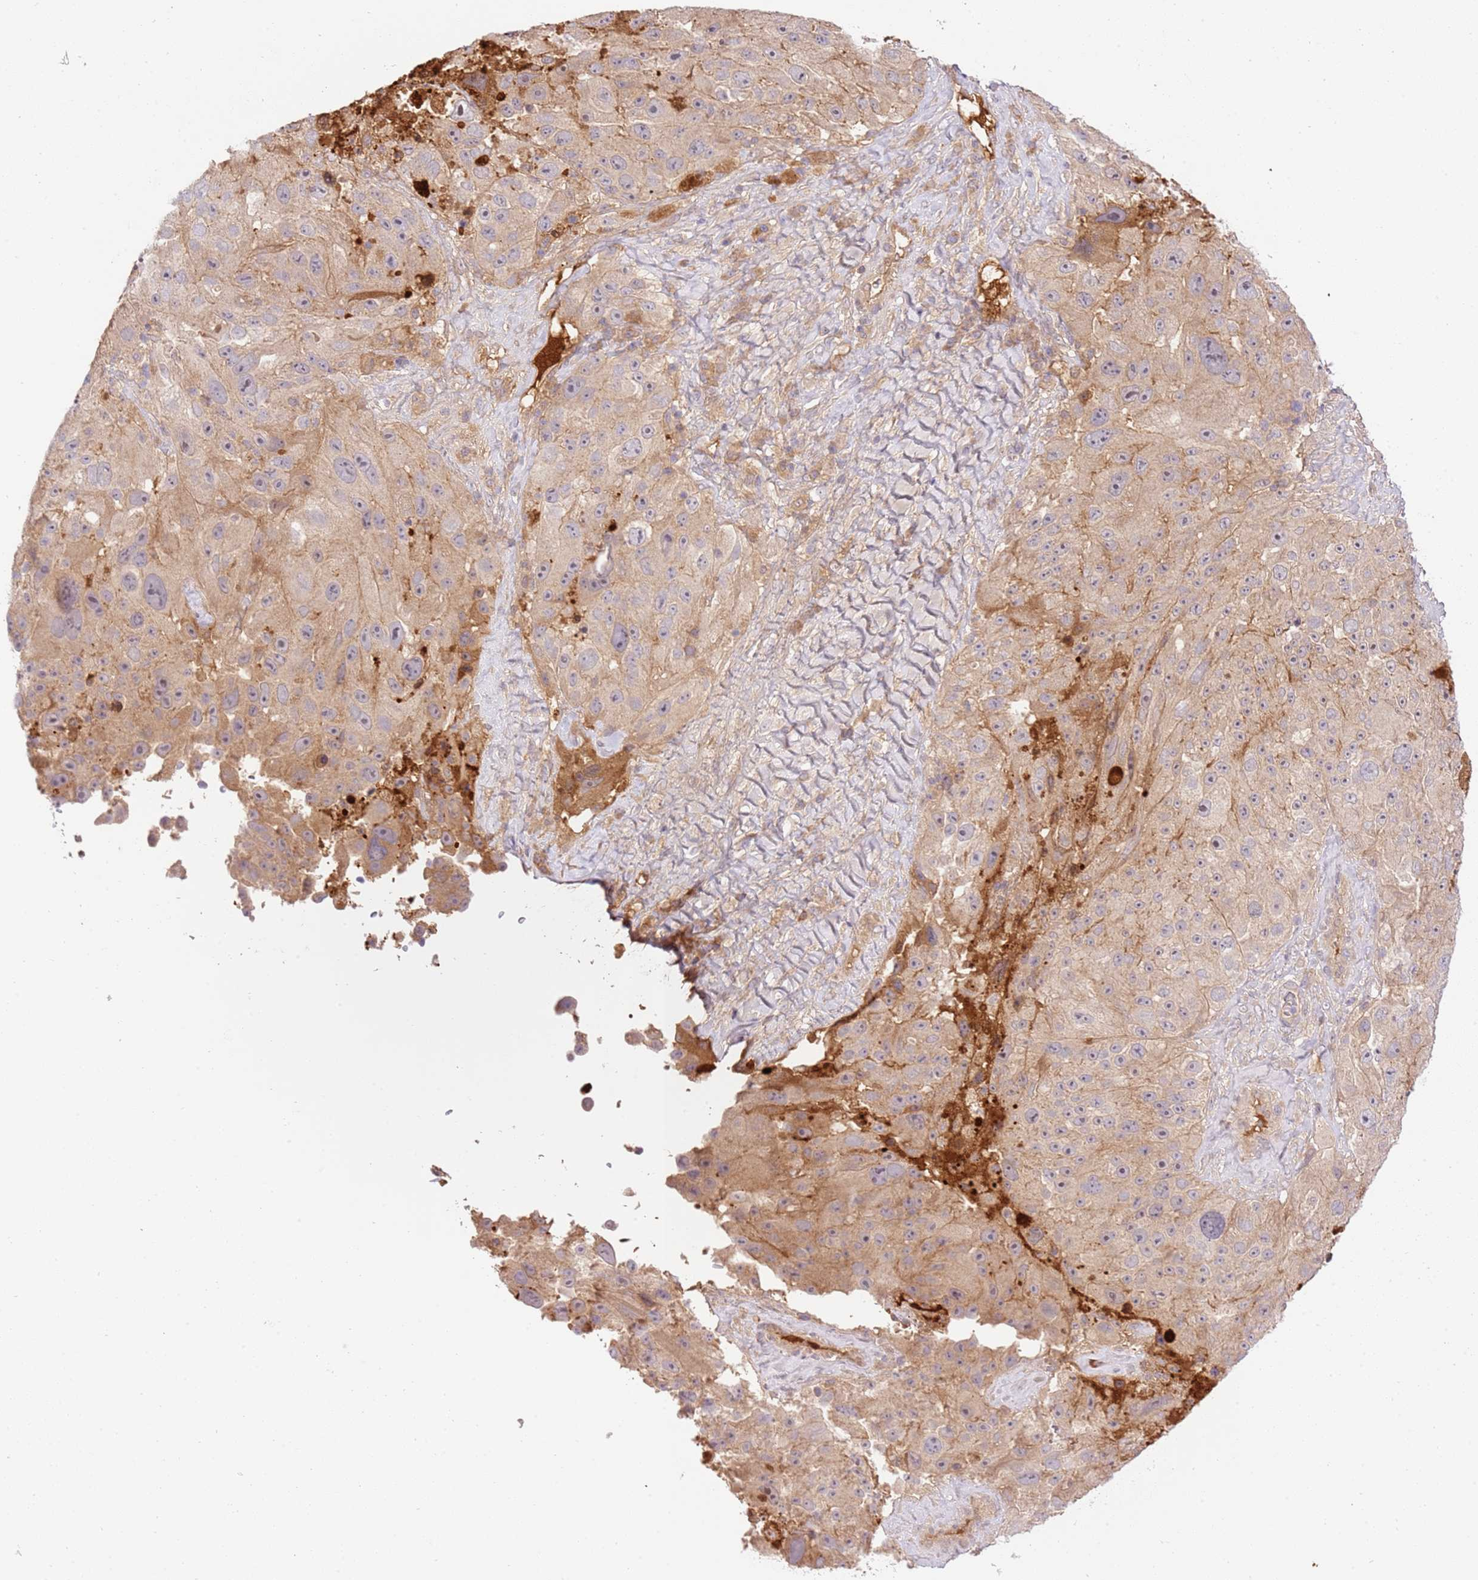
{"staining": {"intensity": "weak", "quantity": "25%-75%", "location": "cytoplasmic/membranous"}, "tissue": "melanoma", "cell_type": "Tumor cells", "image_type": "cancer", "snomed": [{"axis": "morphology", "description": "Malignant melanoma, Metastatic site"}, {"axis": "topography", "description": "Lymph node"}], "caption": "Tumor cells show low levels of weak cytoplasmic/membranous staining in approximately 25%-75% of cells in melanoma. (DAB (3,3'-diaminobenzidine) IHC, brown staining for protein, blue staining for nuclei).", "gene": "C8G", "patient": {"sex": "male", "age": 62}}